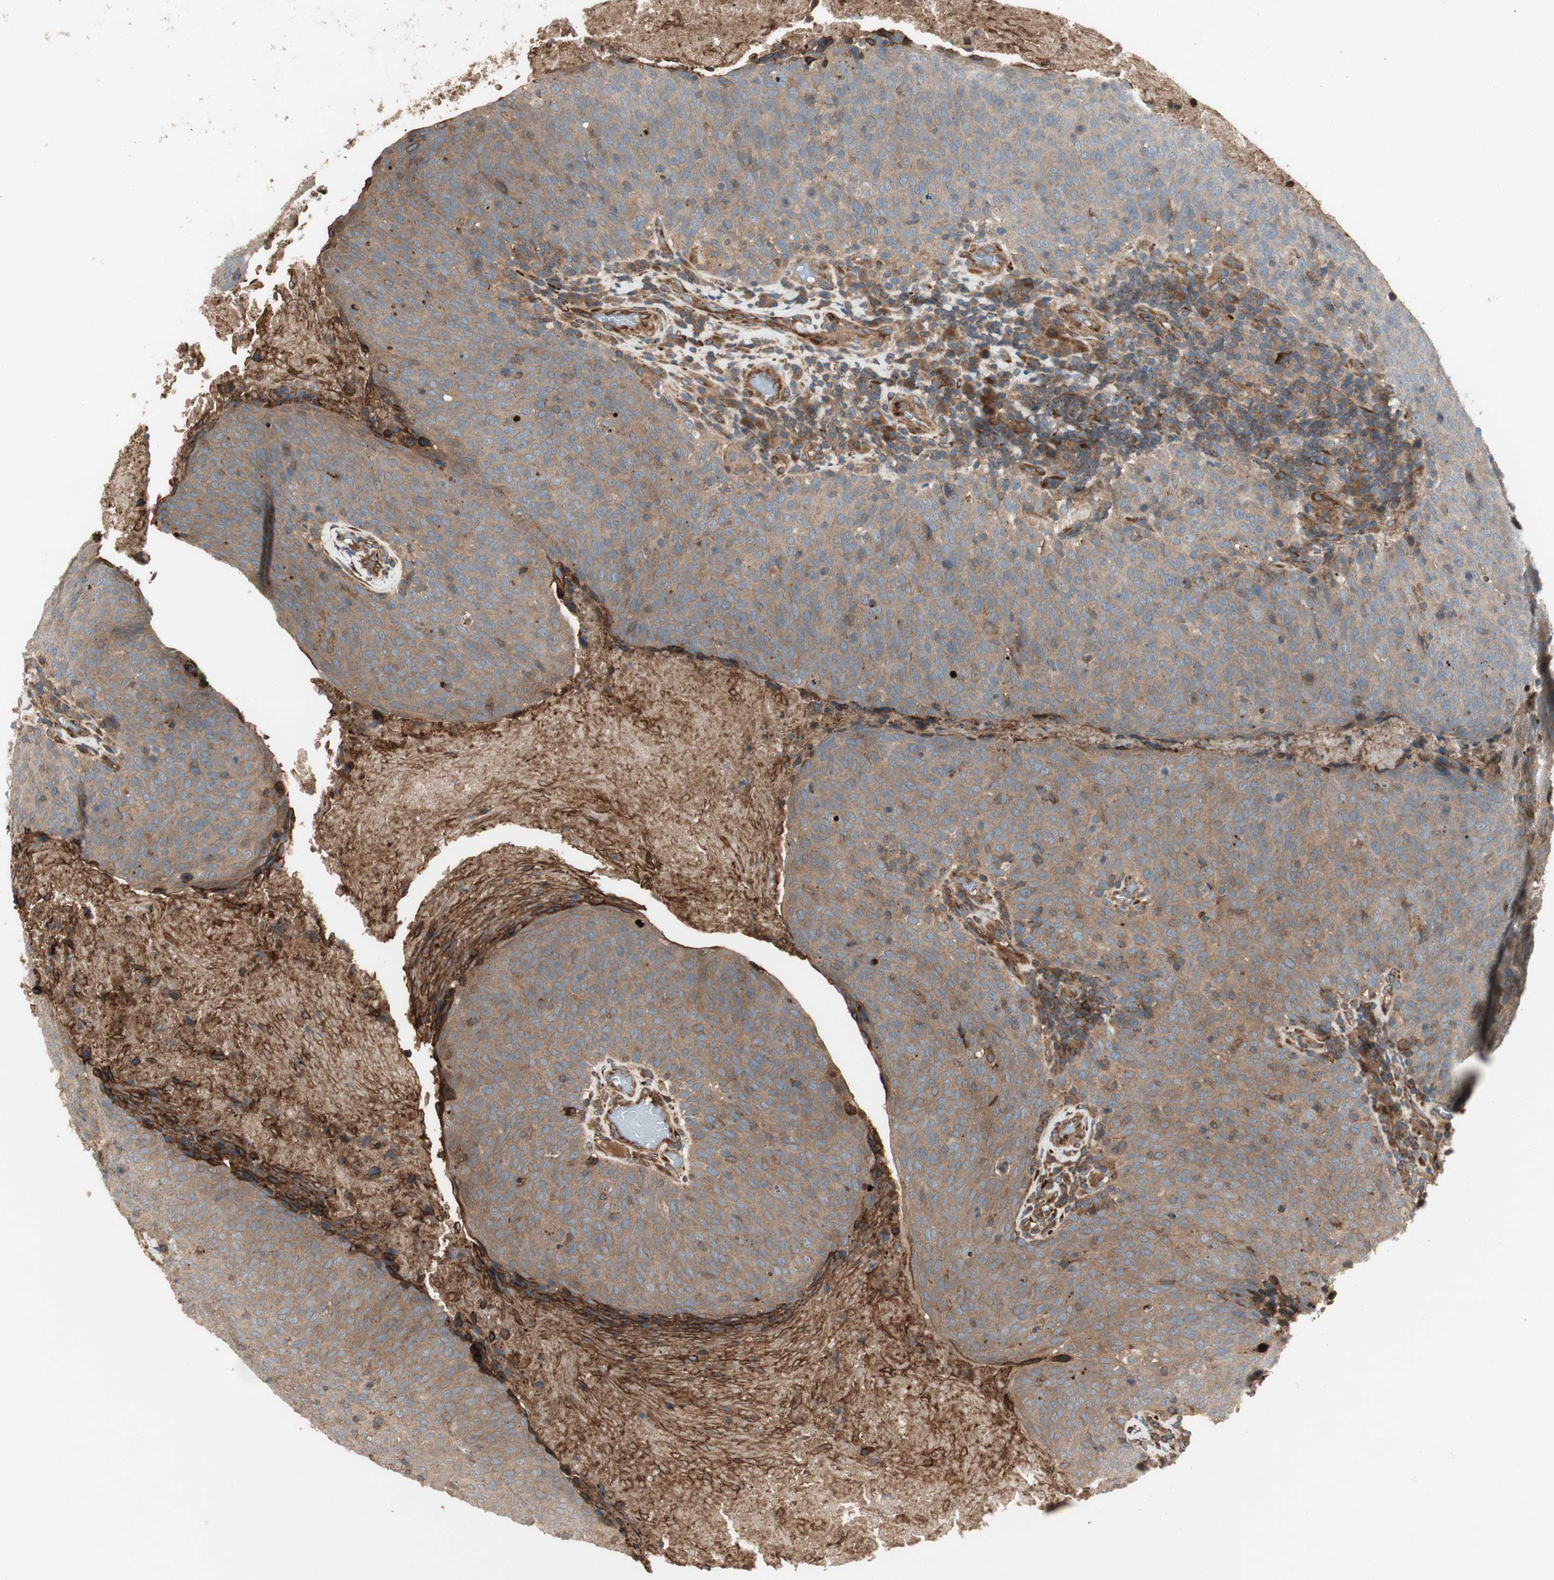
{"staining": {"intensity": "moderate", "quantity": ">75%", "location": "cytoplasmic/membranous"}, "tissue": "head and neck cancer", "cell_type": "Tumor cells", "image_type": "cancer", "snomed": [{"axis": "morphology", "description": "Squamous cell carcinoma, NOS"}, {"axis": "morphology", "description": "Squamous cell carcinoma, metastatic, NOS"}, {"axis": "topography", "description": "Lymph node"}, {"axis": "topography", "description": "Head-Neck"}], "caption": "Protein staining of metastatic squamous cell carcinoma (head and neck) tissue shows moderate cytoplasmic/membranous expression in approximately >75% of tumor cells.", "gene": "PRKG1", "patient": {"sex": "male", "age": 62}}